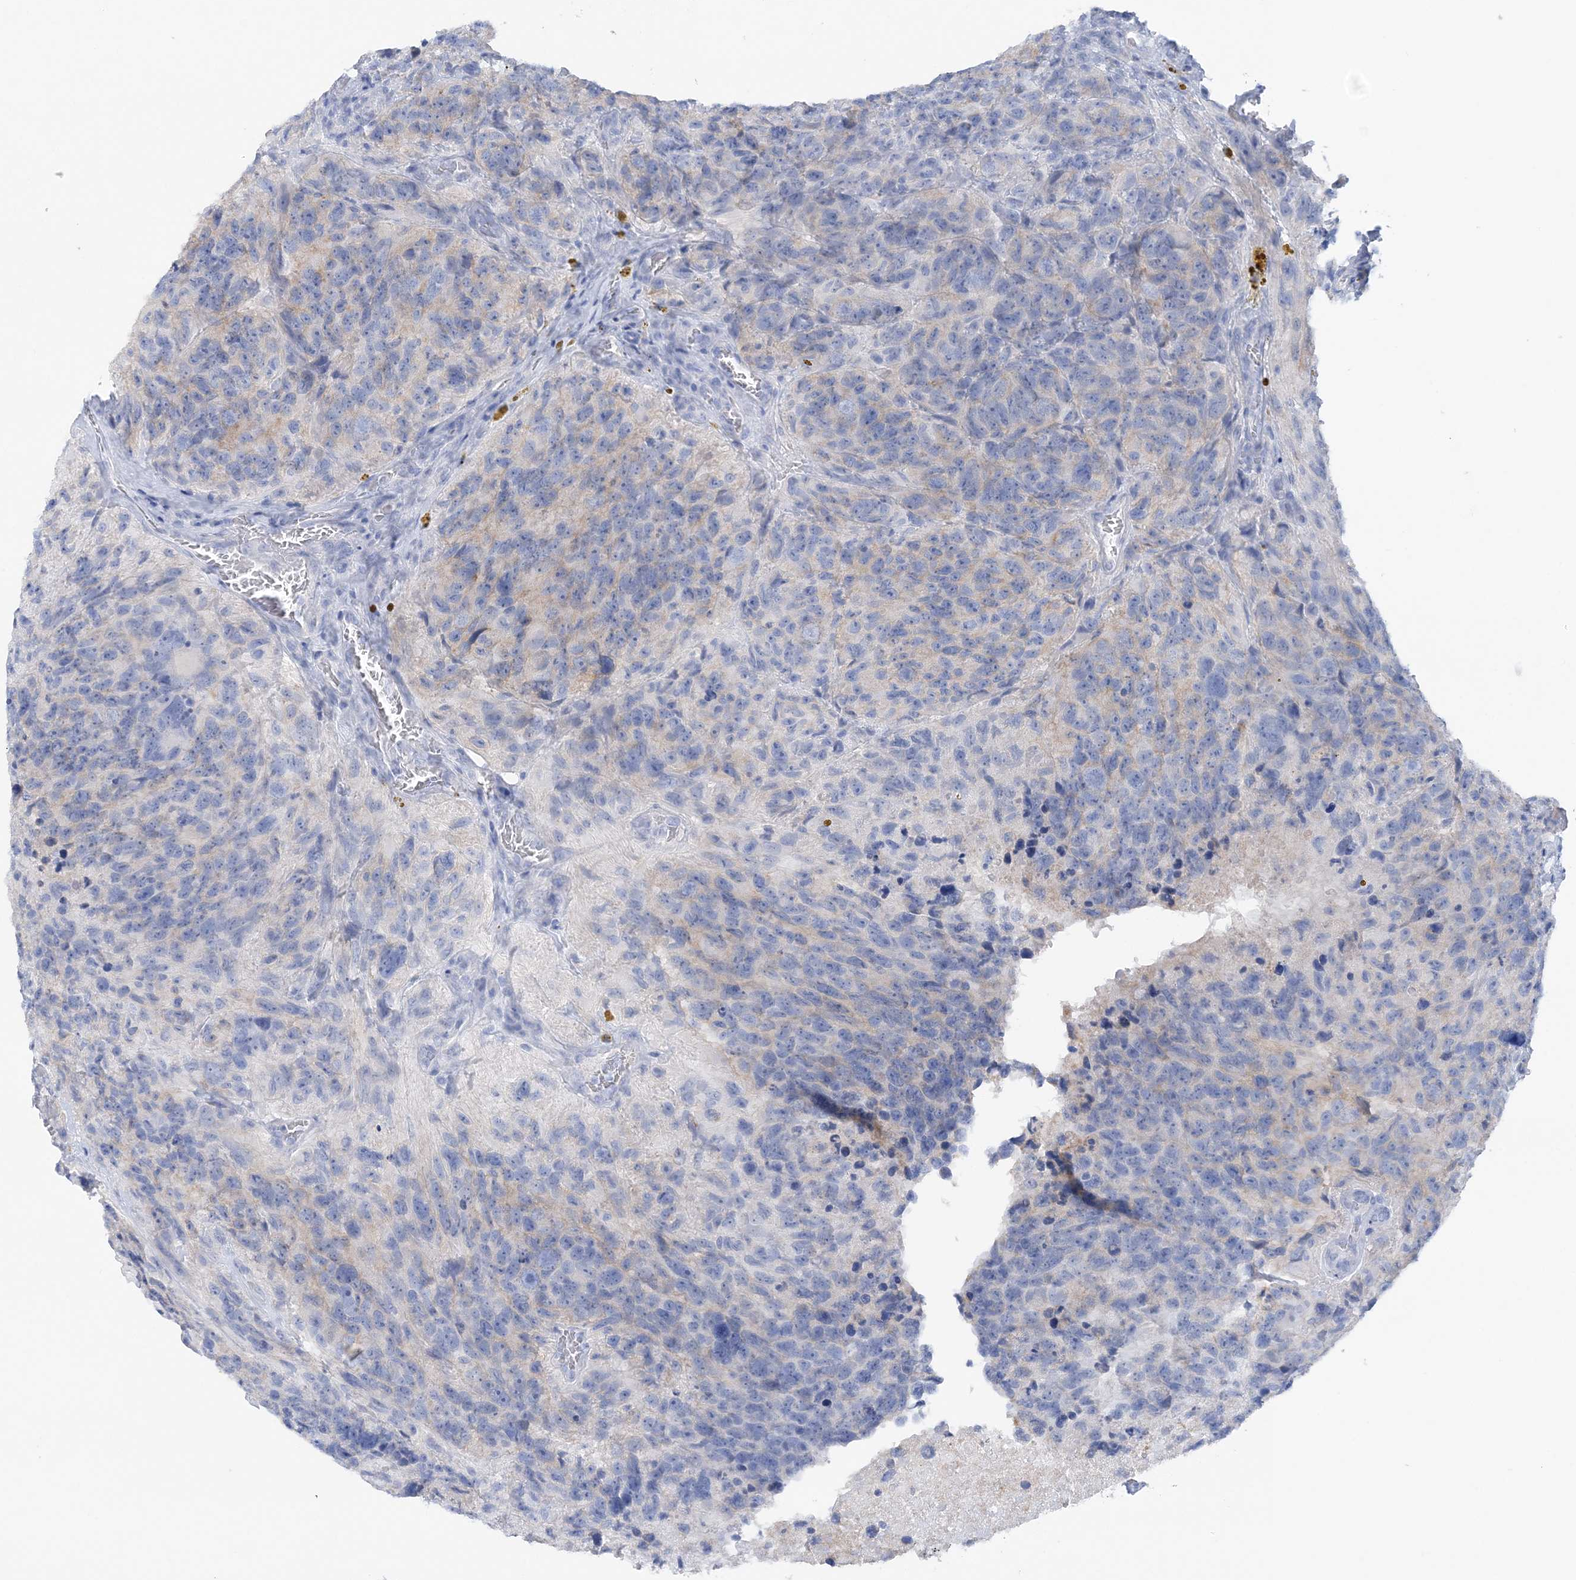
{"staining": {"intensity": "negative", "quantity": "none", "location": "none"}, "tissue": "glioma", "cell_type": "Tumor cells", "image_type": "cancer", "snomed": [{"axis": "morphology", "description": "Glioma, malignant, High grade"}, {"axis": "topography", "description": "Brain"}], "caption": "This is an immunohistochemistry histopathology image of malignant glioma (high-grade). There is no expression in tumor cells.", "gene": "SLC5A6", "patient": {"sex": "male", "age": 69}}